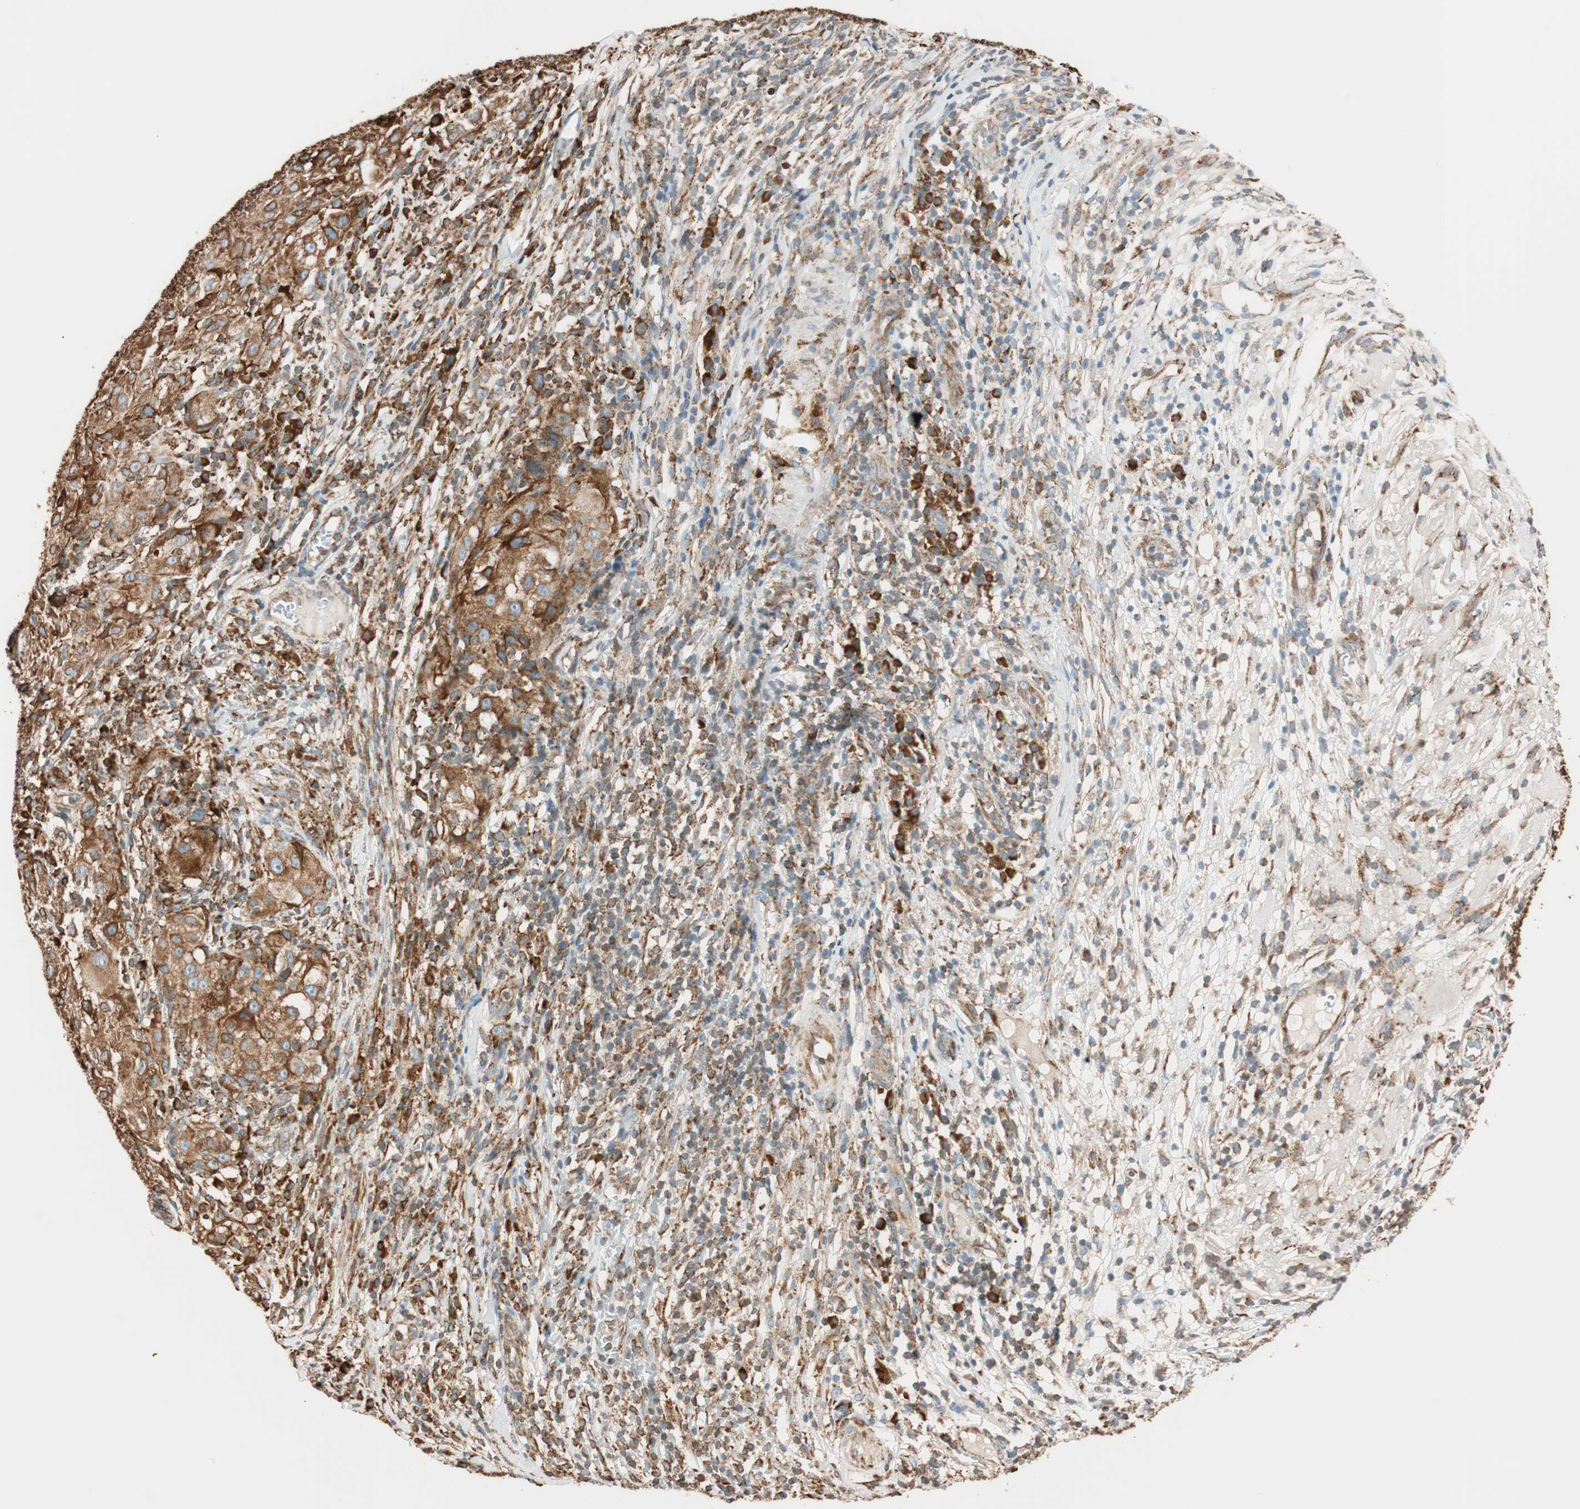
{"staining": {"intensity": "strong", "quantity": ">75%", "location": "cytoplasmic/membranous"}, "tissue": "melanoma", "cell_type": "Tumor cells", "image_type": "cancer", "snomed": [{"axis": "morphology", "description": "Necrosis, NOS"}, {"axis": "morphology", "description": "Malignant melanoma, NOS"}, {"axis": "topography", "description": "Skin"}], "caption": "Malignant melanoma stained with a brown dye exhibits strong cytoplasmic/membranous positive expression in about >75% of tumor cells.", "gene": "PRKCSH", "patient": {"sex": "female", "age": 87}}